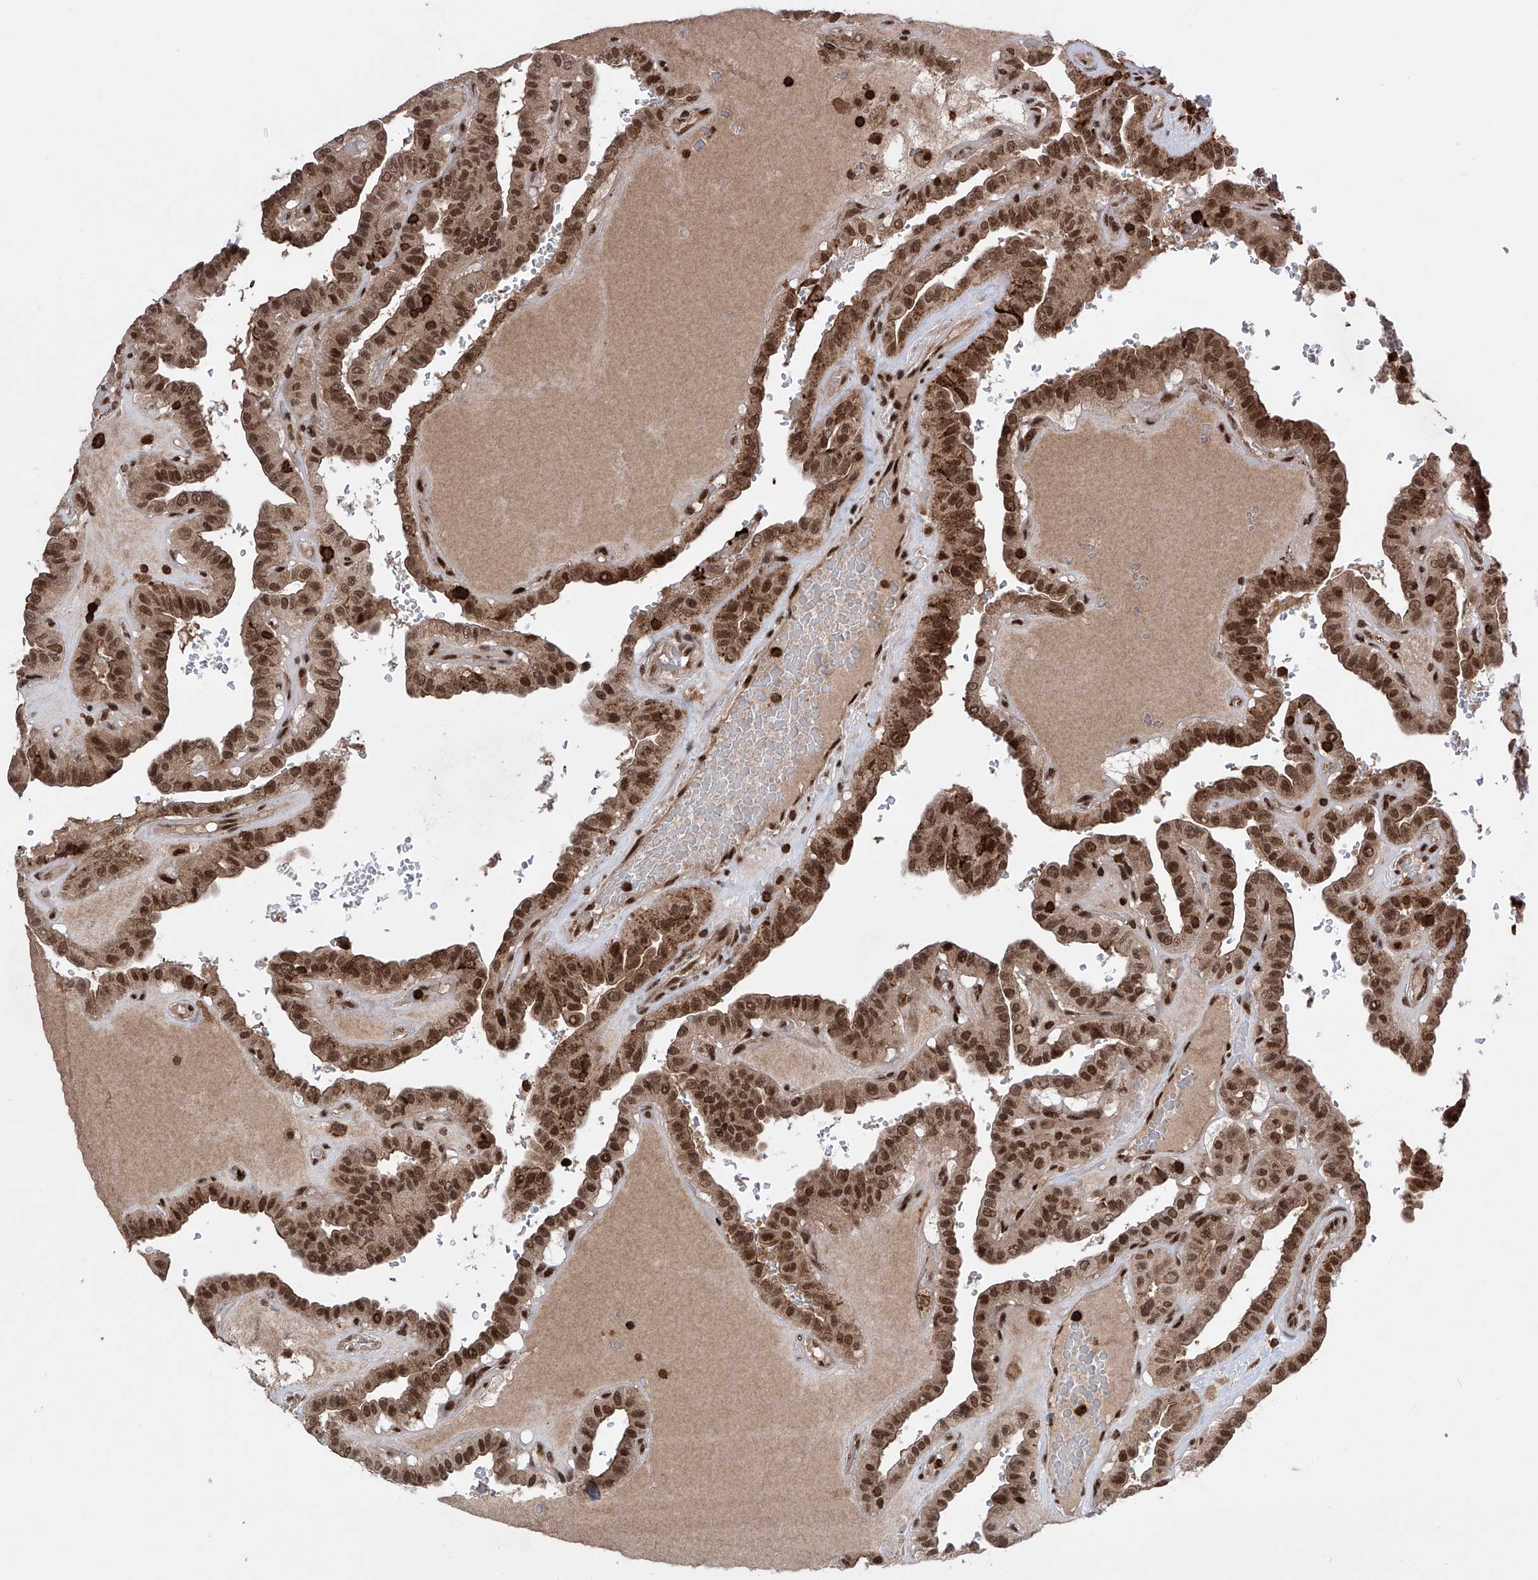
{"staining": {"intensity": "strong", "quantity": ">75%", "location": "nuclear"}, "tissue": "thyroid cancer", "cell_type": "Tumor cells", "image_type": "cancer", "snomed": [{"axis": "morphology", "description": "Papillary adenocarcinoma, NOS"}, {"axis": "topography", "description": "Thyroid gland"}], "caption": "Immunohistochemical staining of thyroid cancer (papillary adenocarcinoma) demonstrates high levels of strong nuclear staining in about >75% of tumor cells.", "gene": "ZNF280D", "patient": {"sex": "male", "age": 77}}